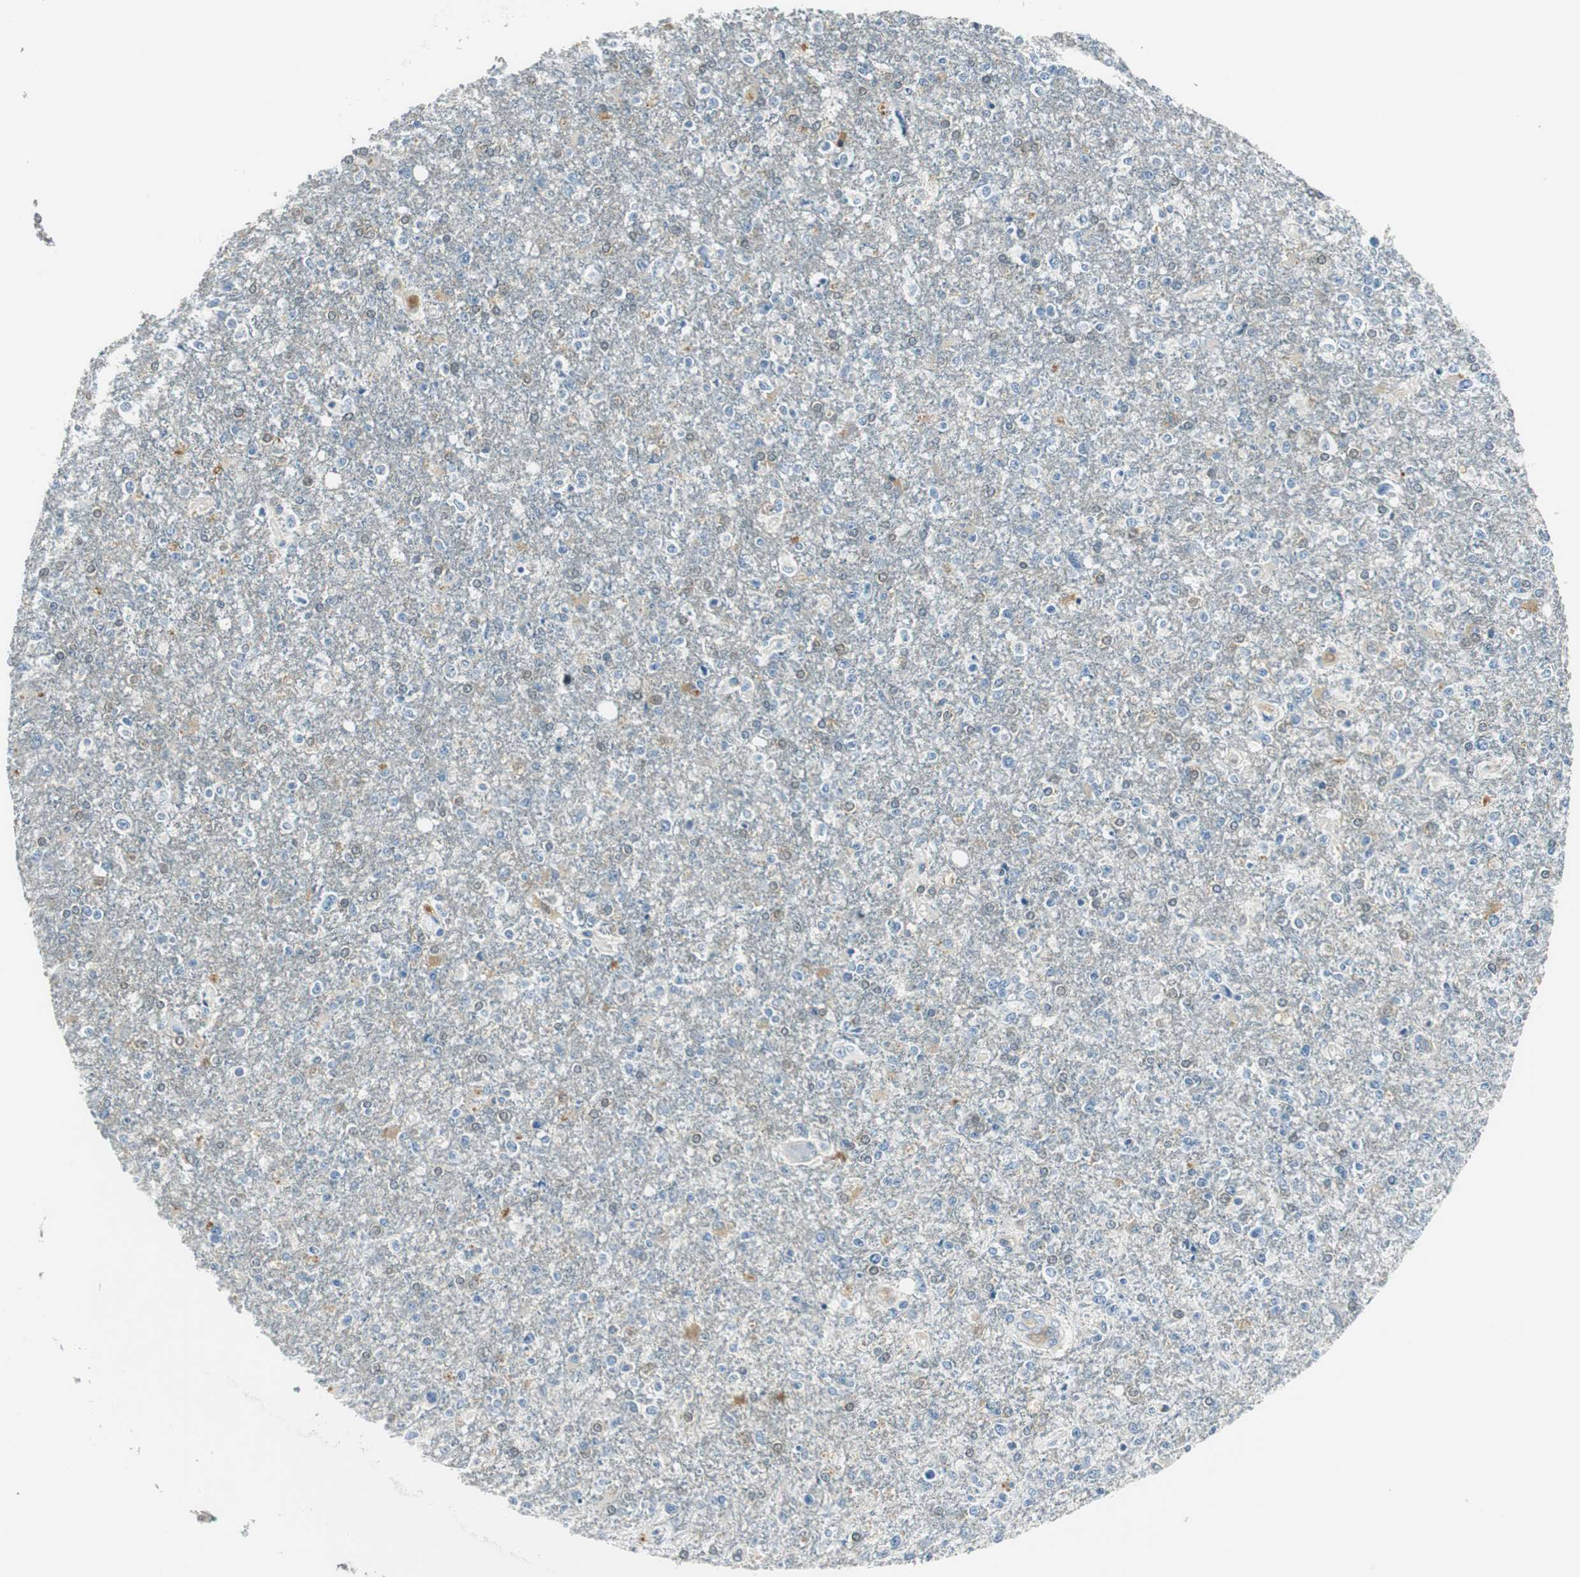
{"staining": {"intensity": "weak", "quantity": "<25%", "location": "cytoplasmic/membranous"}, "tissue": "glioma", "cell_type": "Tumor cells", "image_type": "cancer", "snomed": [{"axis": "morphology", "description": "Glioma, malignant, High grade"}, {"axis": "topography", "description": "Cerebral cortex"}], "caption": "Tumor cells are negative for protein expression in human malignant high-grade glioma.", "gene": "ME1", "patient": {"sex": "male", "age": 76}}